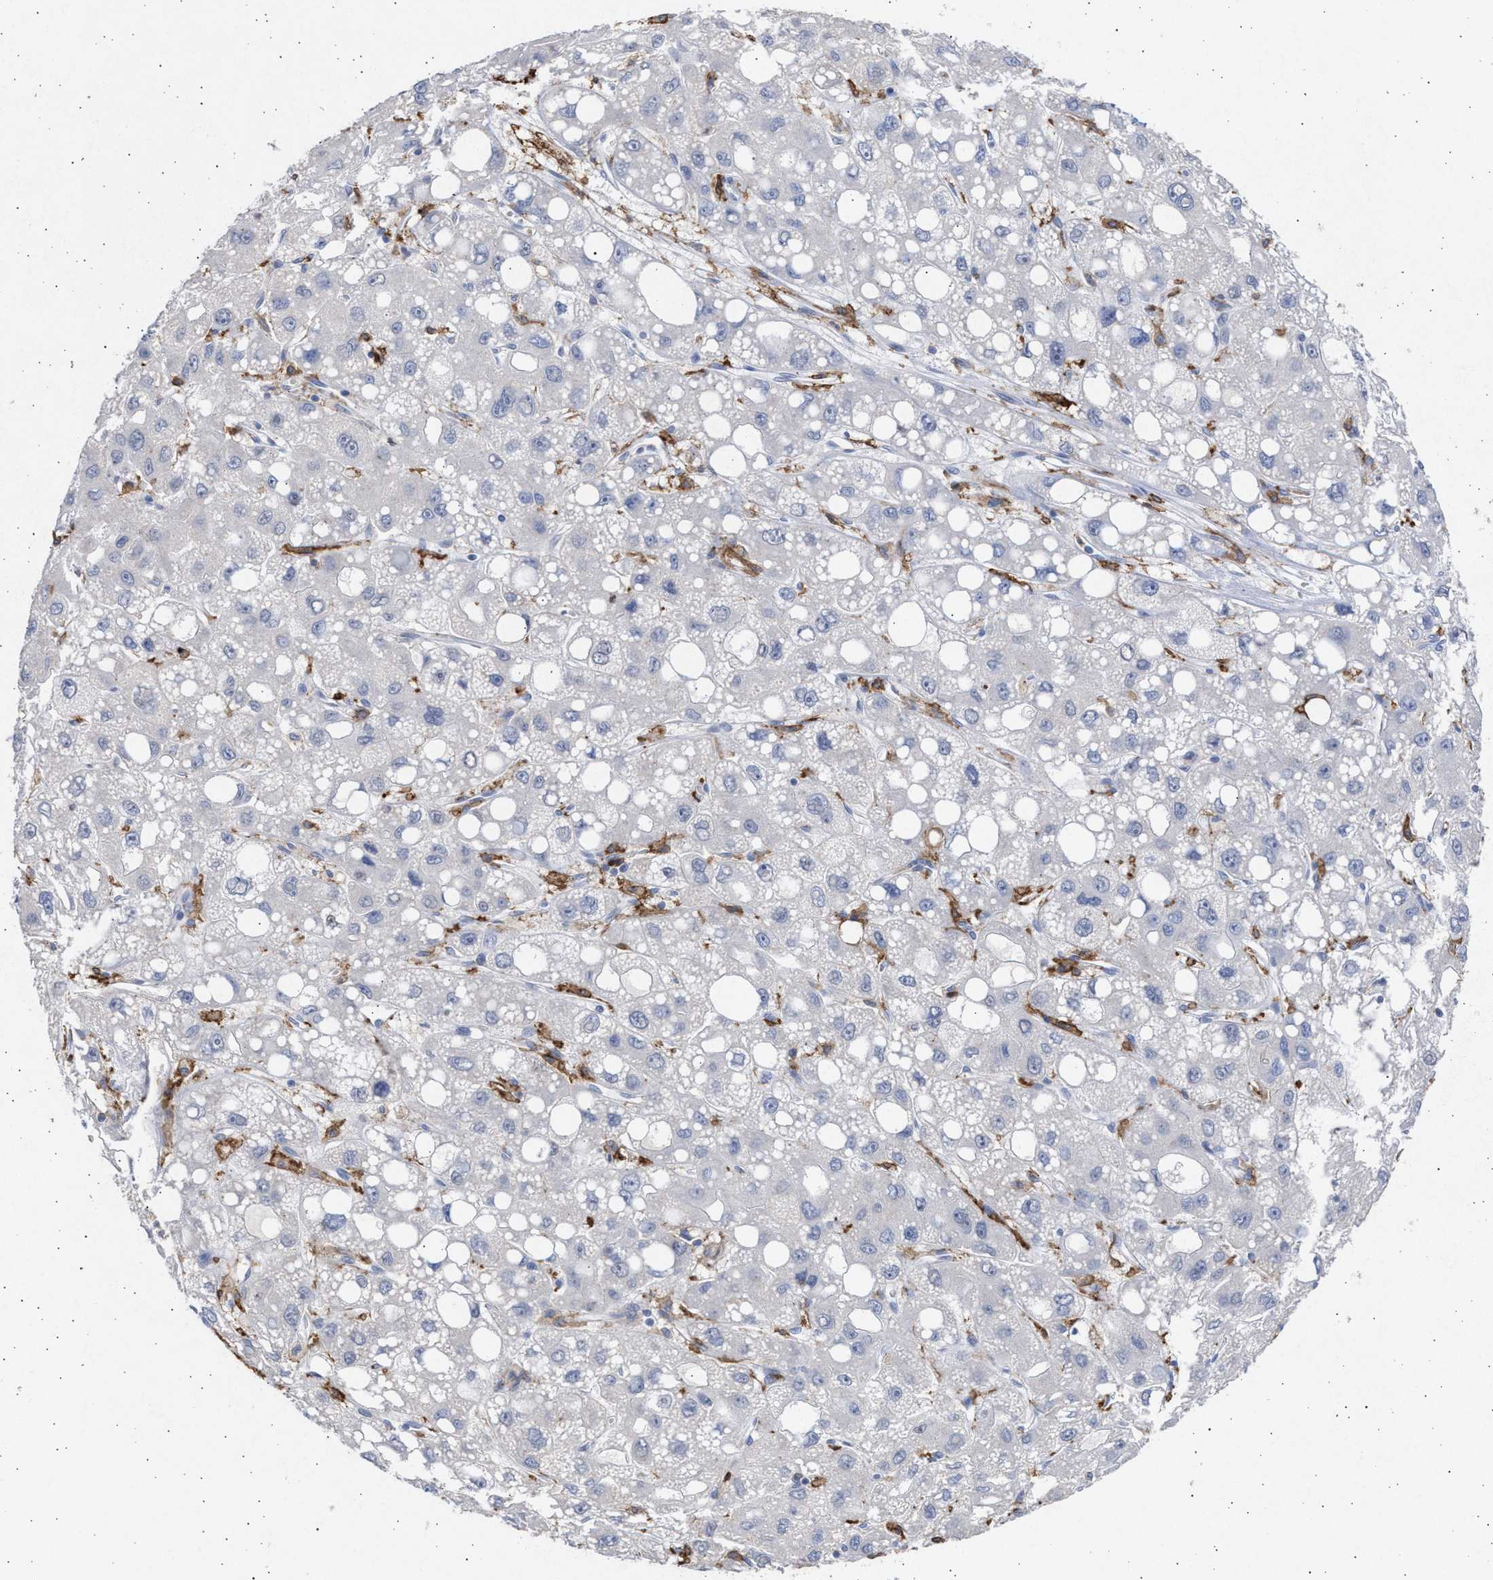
{"staining": {"intensity": "negative", "quantity": "none", "location": "none"}, "tissue": "liver cancer", "cell_type": "Tumor cells", "image_type": "cancer", "snomed": [{"axis": "morphology", "description": "Carcinoma, Hepatocellular, NOS"}, {"axis": "topography", "description": "Liver"}], "caption": "The micrograph shows no staining of tumor cells in liver hepatocellular carcinoma.", "gene": "FCER1A", "patient": {"sex": "male", "age": 55}}